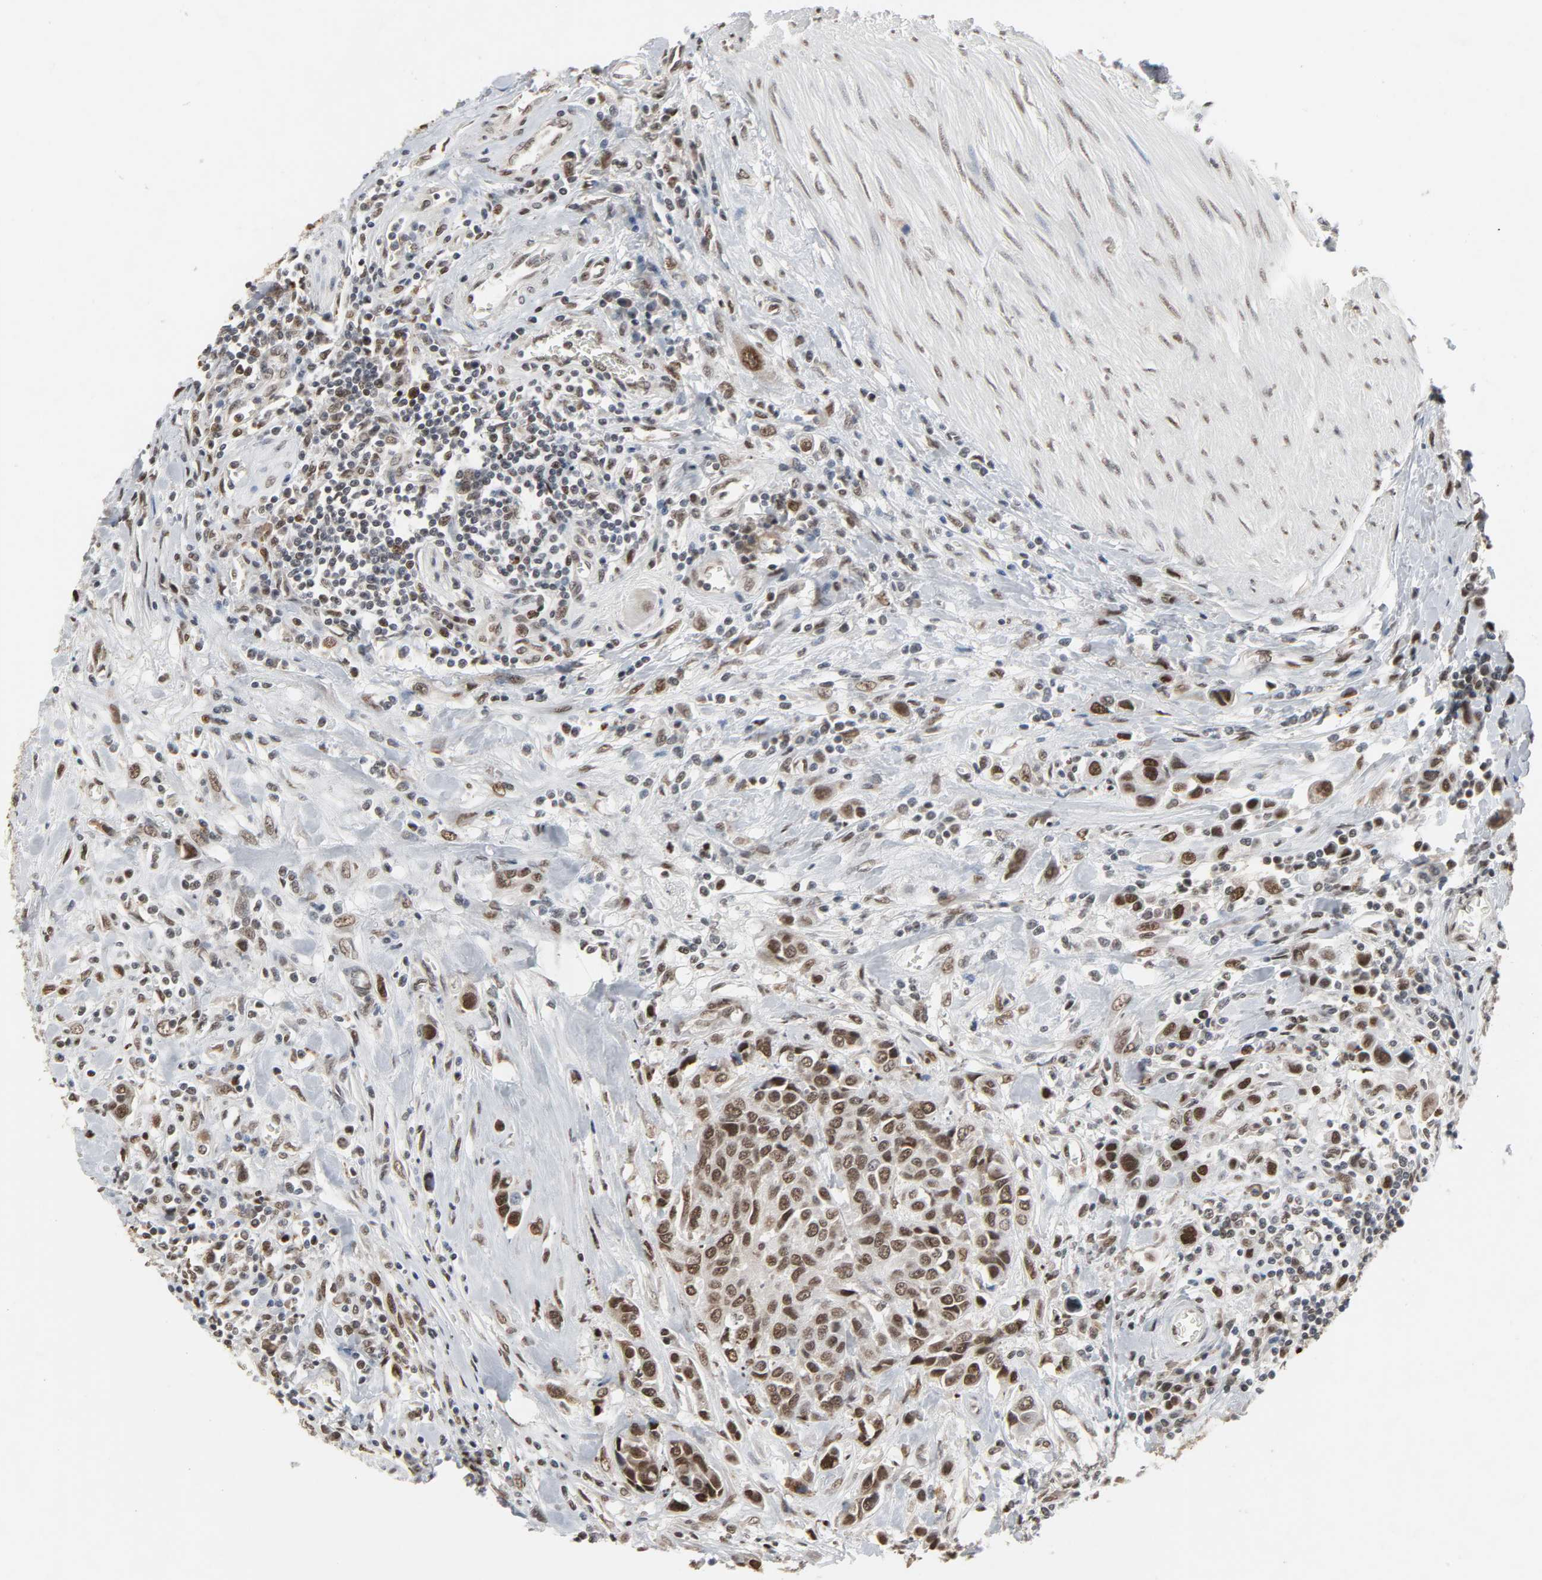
{"staining": {"intensity": "moderate", "quantity": ">75%", "location": "nuclear"}, "tissue": "urothelial cancer", "cell_type": "Tumor cells", "image_type": "cancer", "snomed": [{"axis": "morphology", "description": "Urothelial carcinoma, High grade"}, {"axis": "topography", "description": "Urinary bladder"}], "caption": "Urothelial cancer stained with a protein marker shows moderate staining in tumor cells.", "gene": "DAZAP1", "patient": {"sex": "male", "age": 50}}